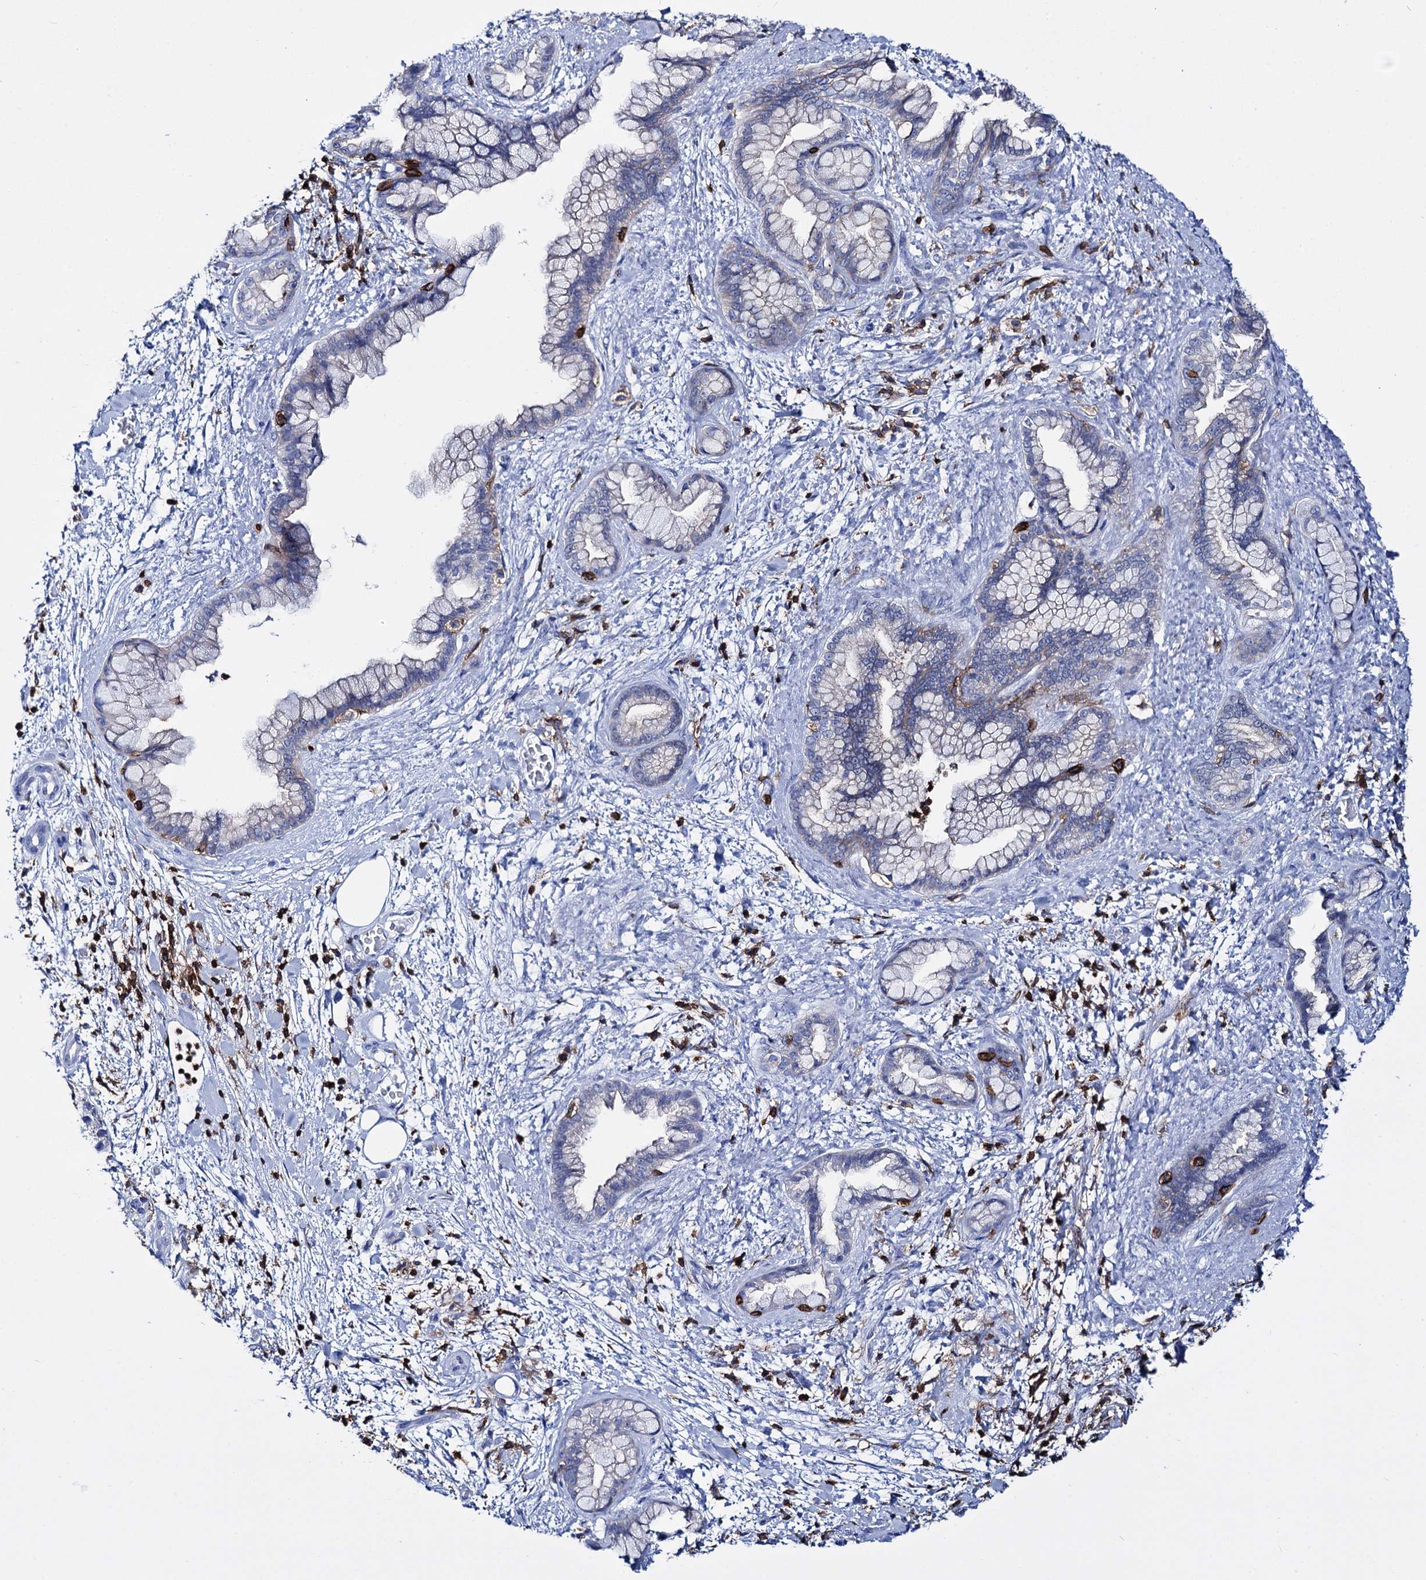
{"staining": {"intensity": "negative", "quantity": "none", "location": "none"}, "tissue": "pancreatic cancer", "cell_type": "Tumor cells", "image_type": "cancer", "snomed": [{"axis": "morphology", "description": "Adenocarcinoma, NOS"}, {"axis": "topography", "description": "Pancreas"}], "caption": "Immunohistochemical staining of human pancreatic cancer demonstrates no significant positivity in tumor cells.", "gene": "DEF6", "patient": {"sex": "female", "age": 78}}